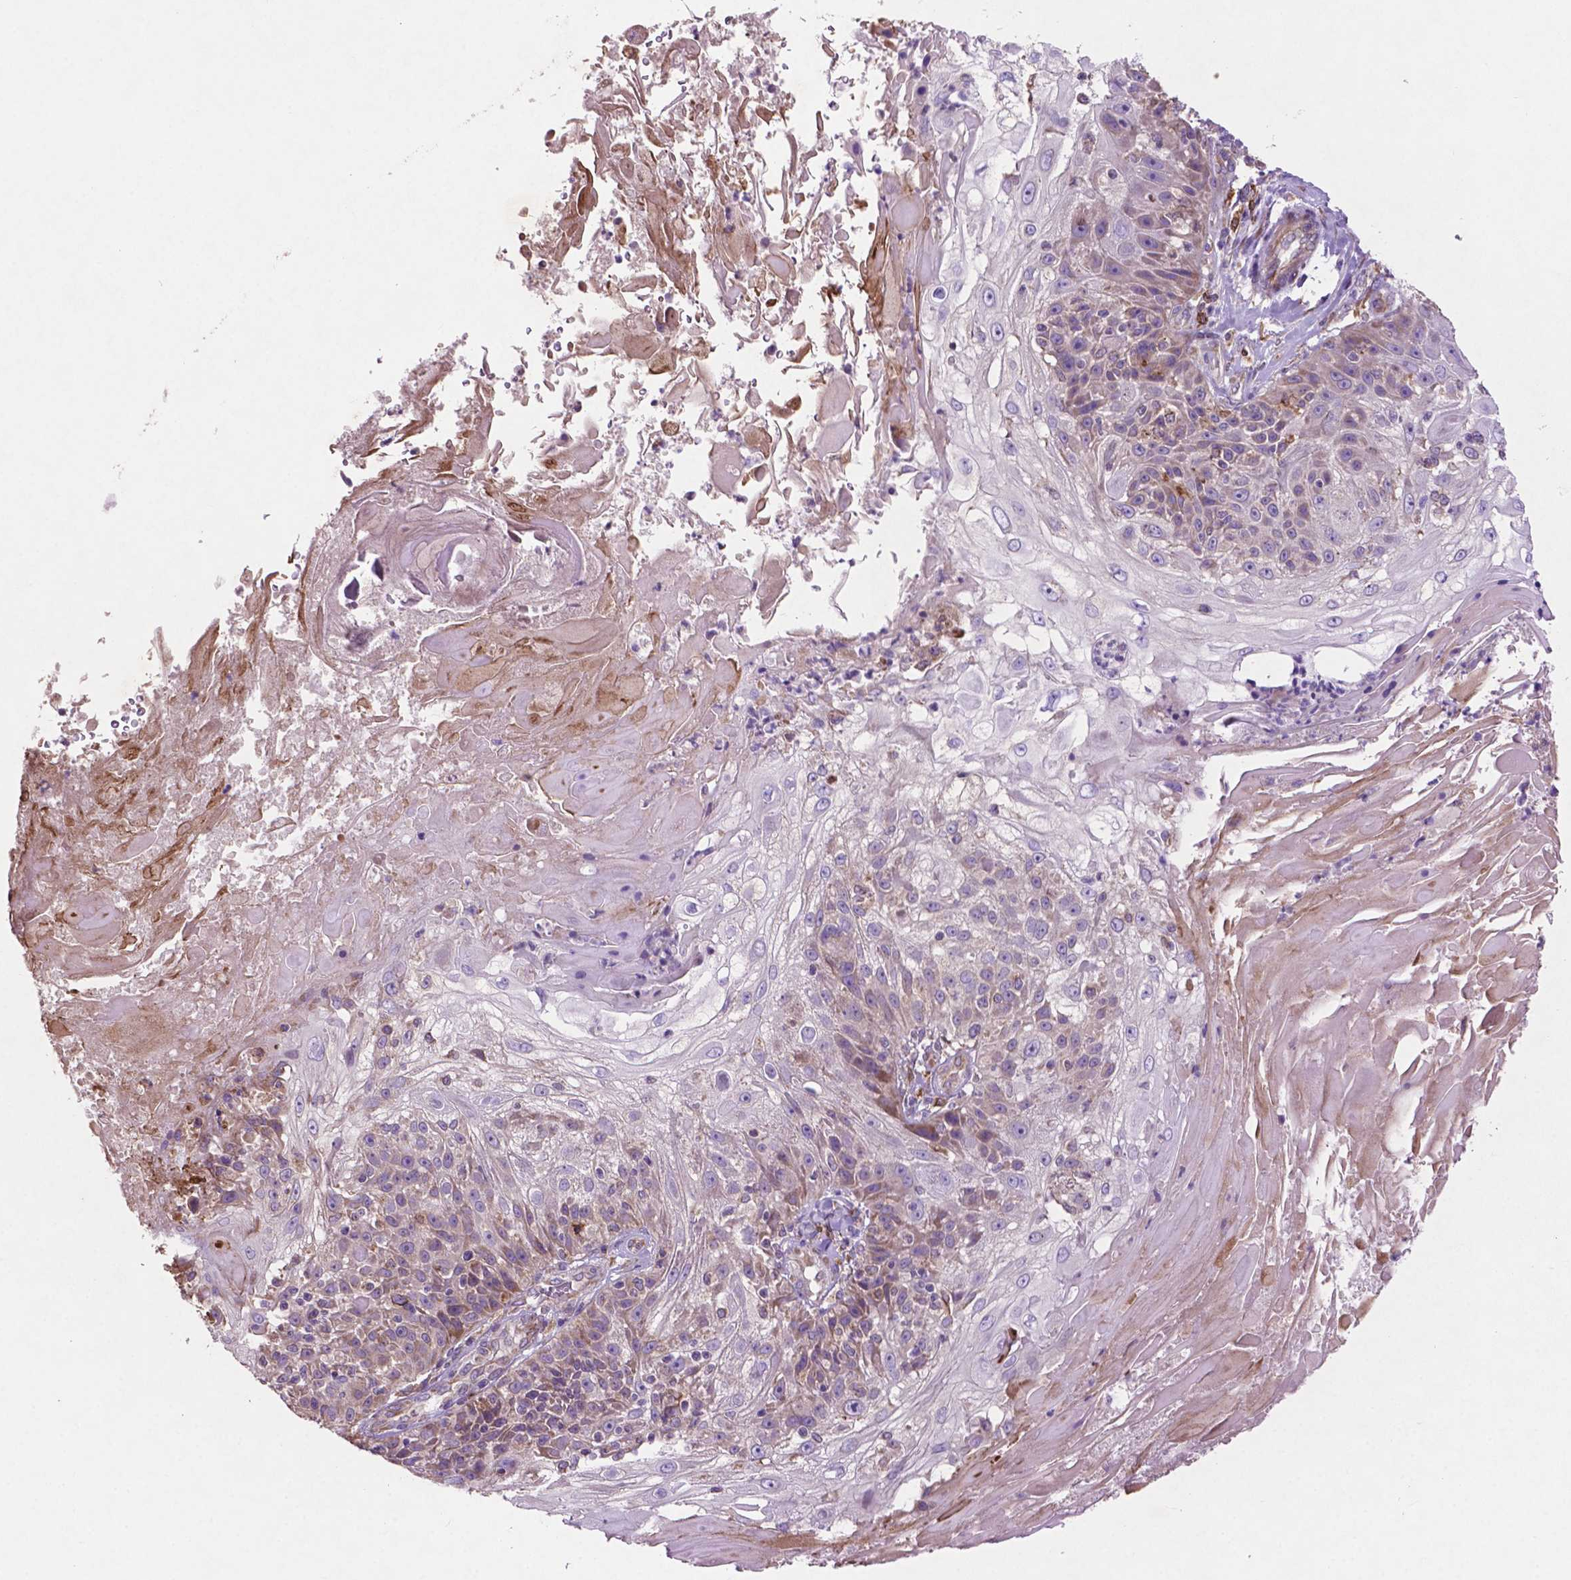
{"staining": {"intensity": "negative", "quantity": "none", "location": "none"}, "tissue": "skin cancer", "cell_type": "Tumor cells", "image_type": "cancer", "snomed": [{"axis": "morphology", "description": "Normal tissue, NOS"}, {"axis": "morphology", "description": "Squamous cell carcinoma, NOS"}, {"axis": "topography", "description": "Skin"}], "caption": "Tumor cells show no significant protein expression in skin cancer (squamous cell carcinoma).", "gene": "MBTPS1", "patient": {"sex": "female", "age": 83}}